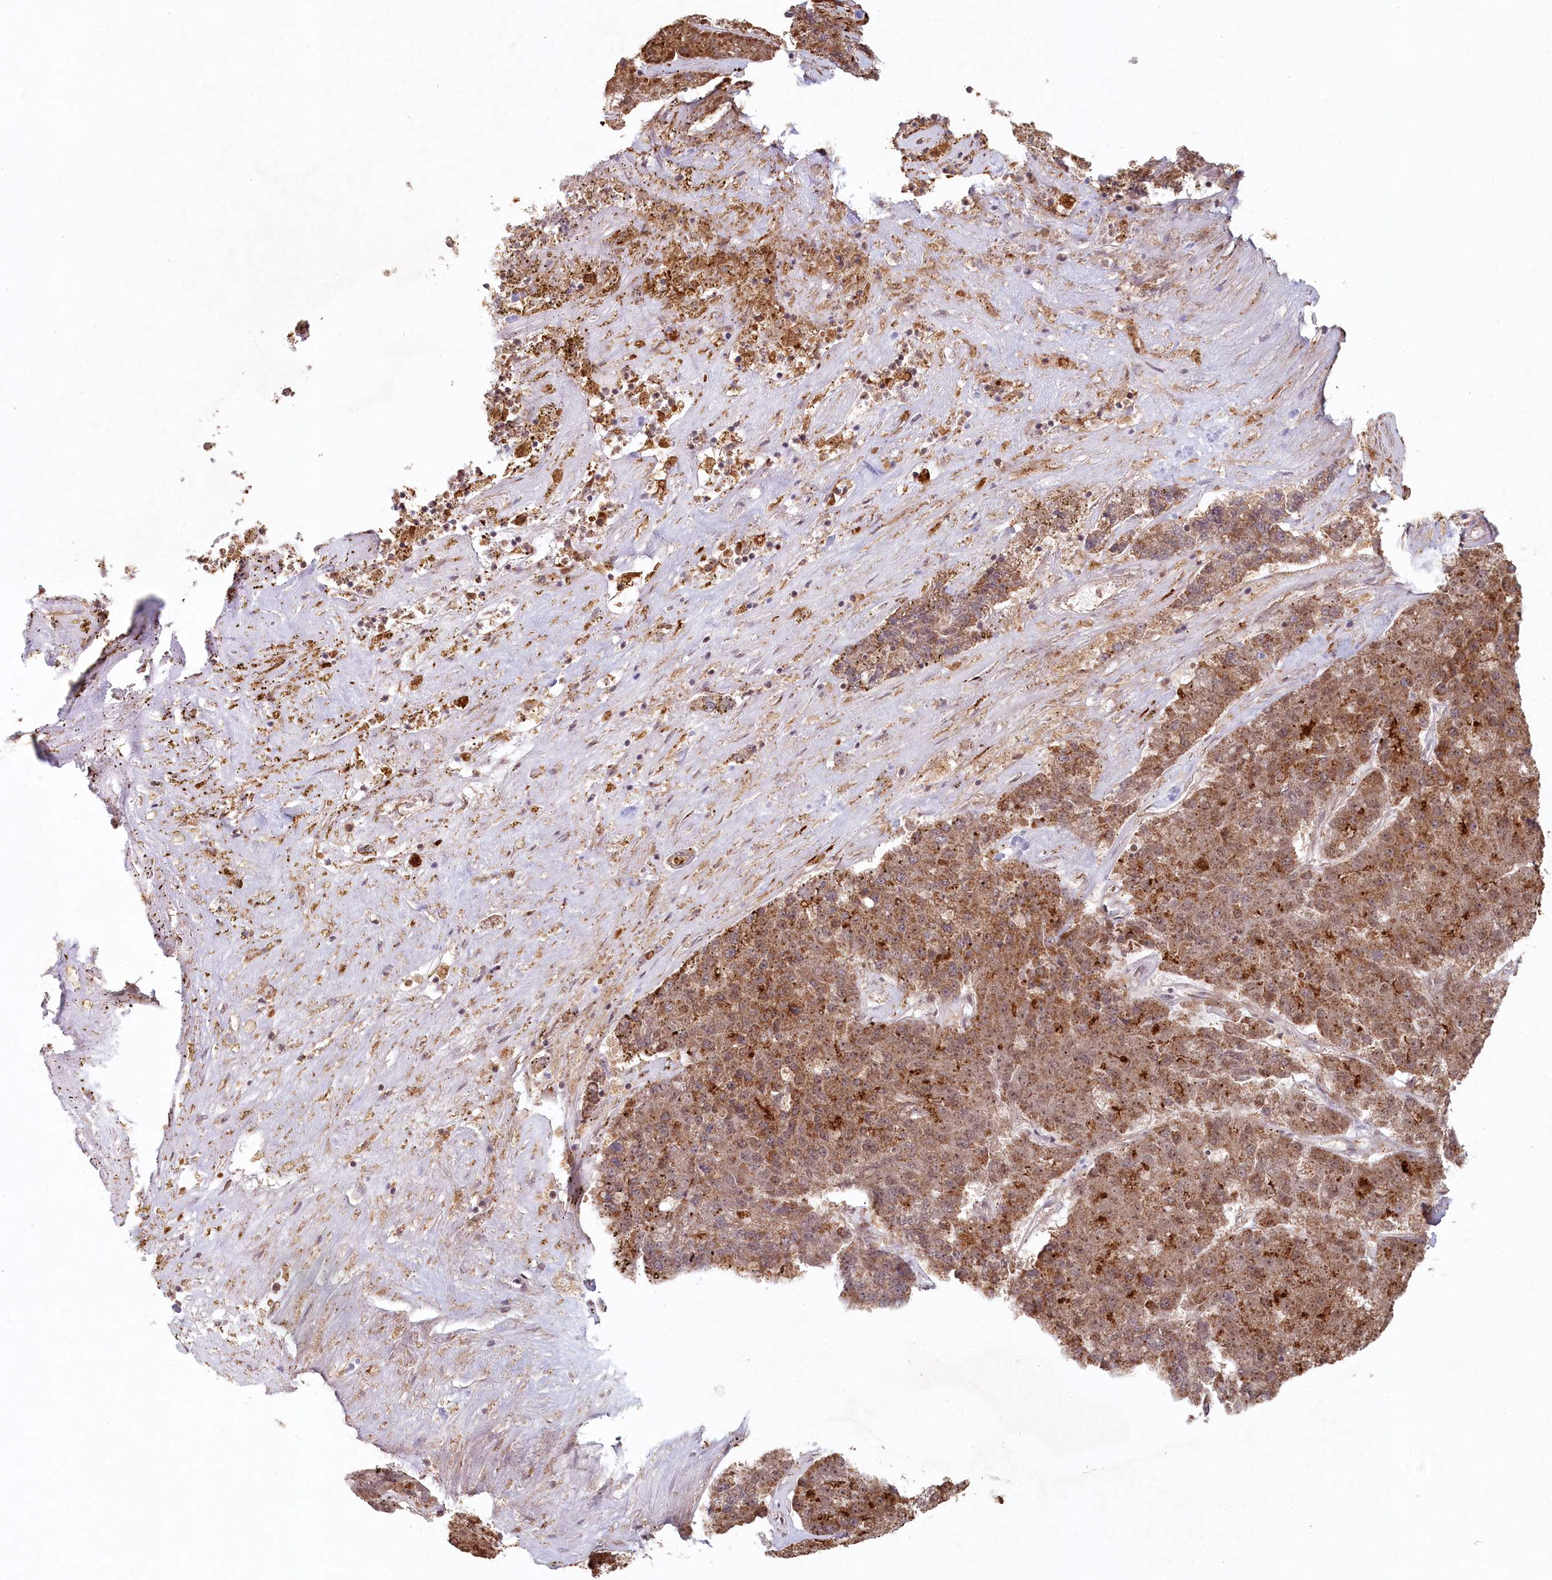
{"staining": {"intensity": "moderate", "quantity": ">75%", "location": "cytoplasmic/membranous,nuclear"}, "tissue": "pancreatic cancer", "cell_type": "Tumor cells", "image_type": "cancer", "snomed": [{"axis": "morphology", "description": "Adenocarcinoma, NOS"}, {"axis": "topography", "description": "Pancreas"}], "caption": "DAB immunohistochemical staining of human pancreatic cancer displays moderate cytoplasmic/membranous and nuclear protein expression in about >75% of tumor cells.", "gene": "WAPL", "patient": {"sex": "male", "age": 50}}